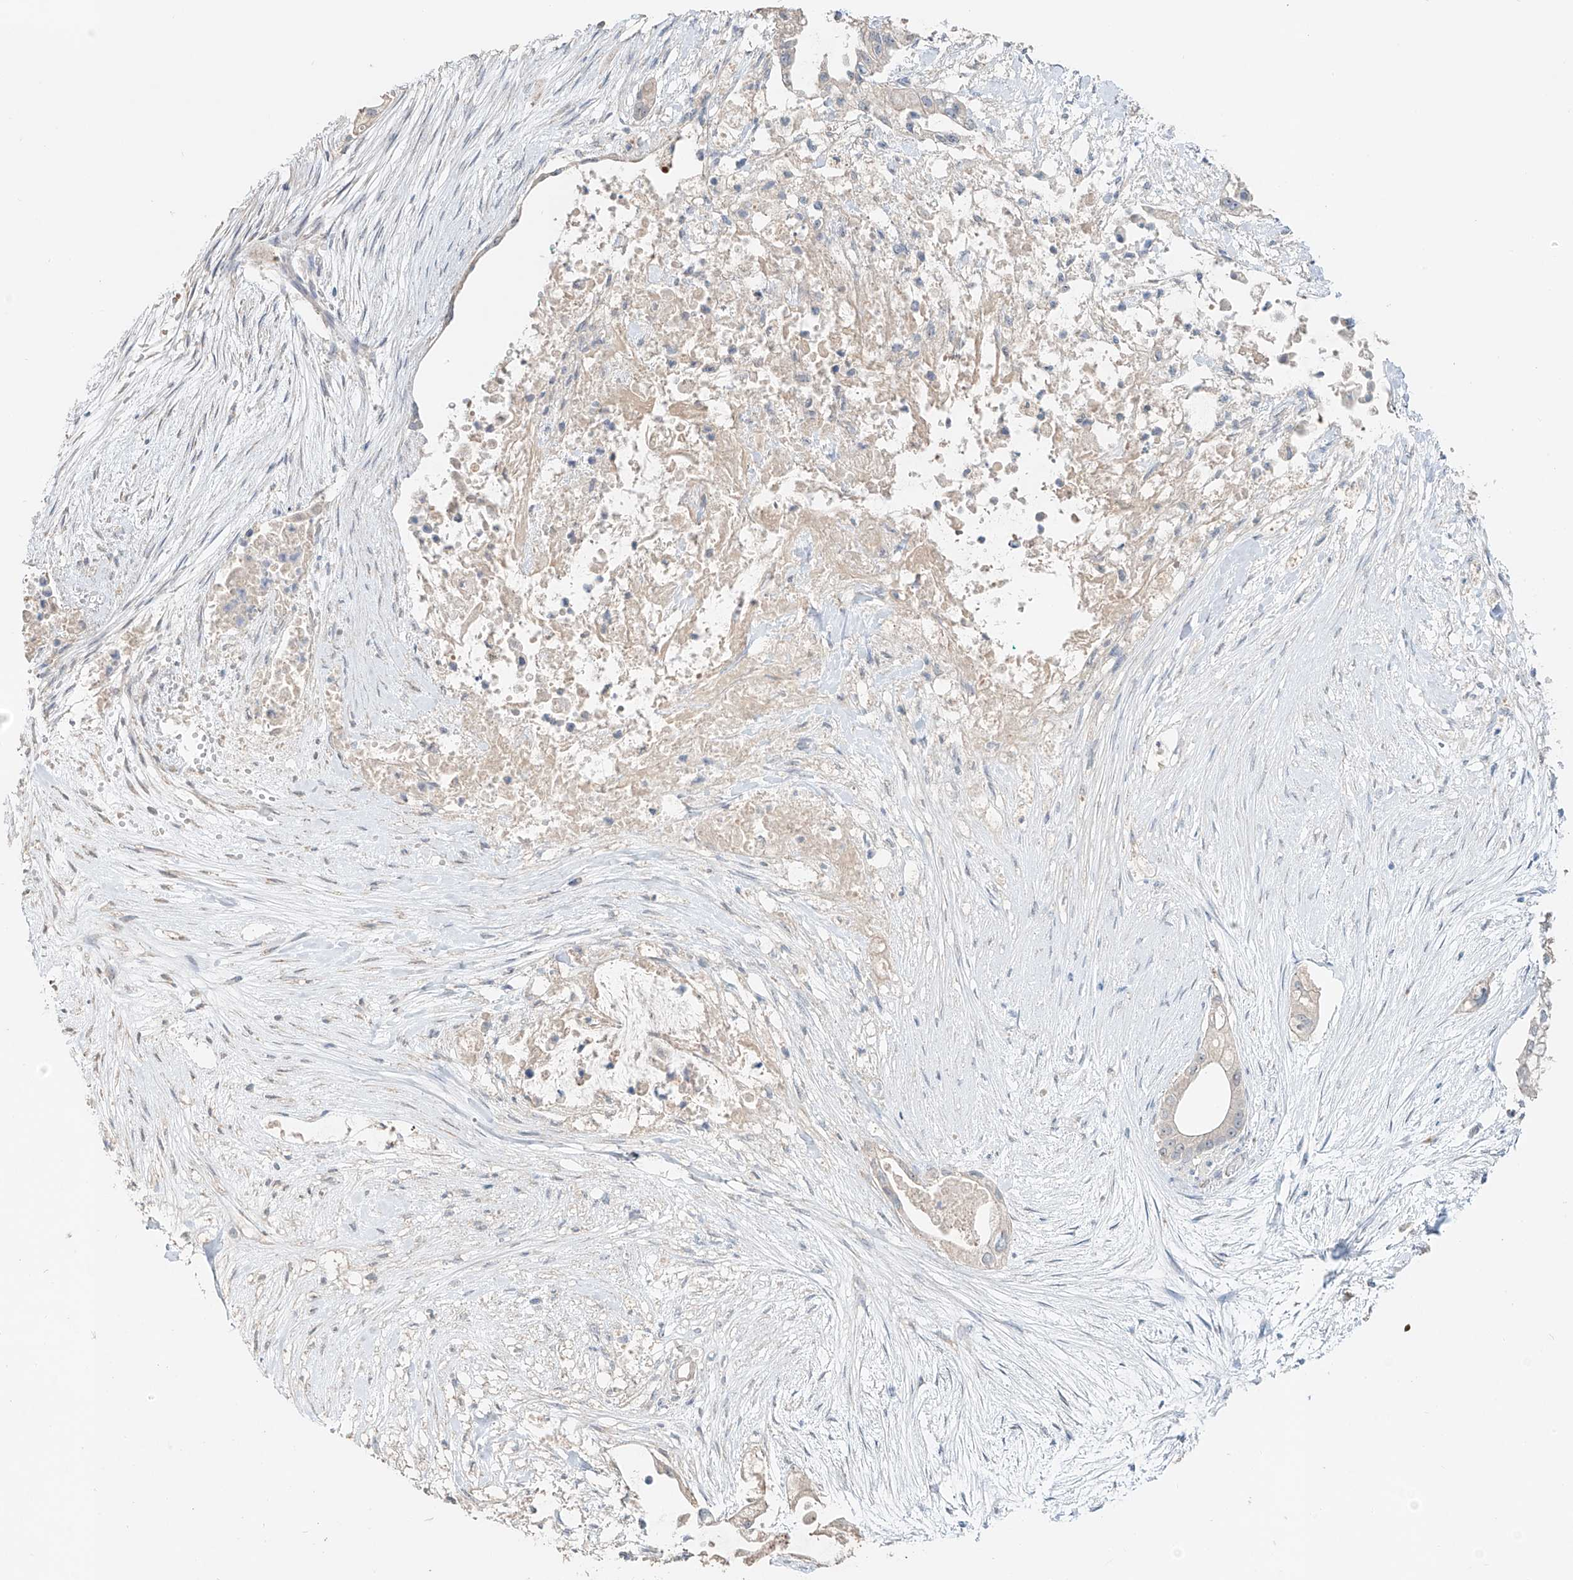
{"staining": {"intensity": "negative", "quantity": "none", "location": "none"}, "tissue": "pancreatic cancer", "cell_type": "Tumor cells", "image_type": "cancer", "snomed": [{"axis": "morphology", "description": "Adenocarcinoma, NOS"}, {"axis": "topography", "description": "Pancreas"}], "caption": "Histopathology image shows no protein positivity in tumor cells of adenocarcinoma (pancreatic) tissue.", "gene": "TRIM47", "patient": {"sex": "male", "age": 53}}